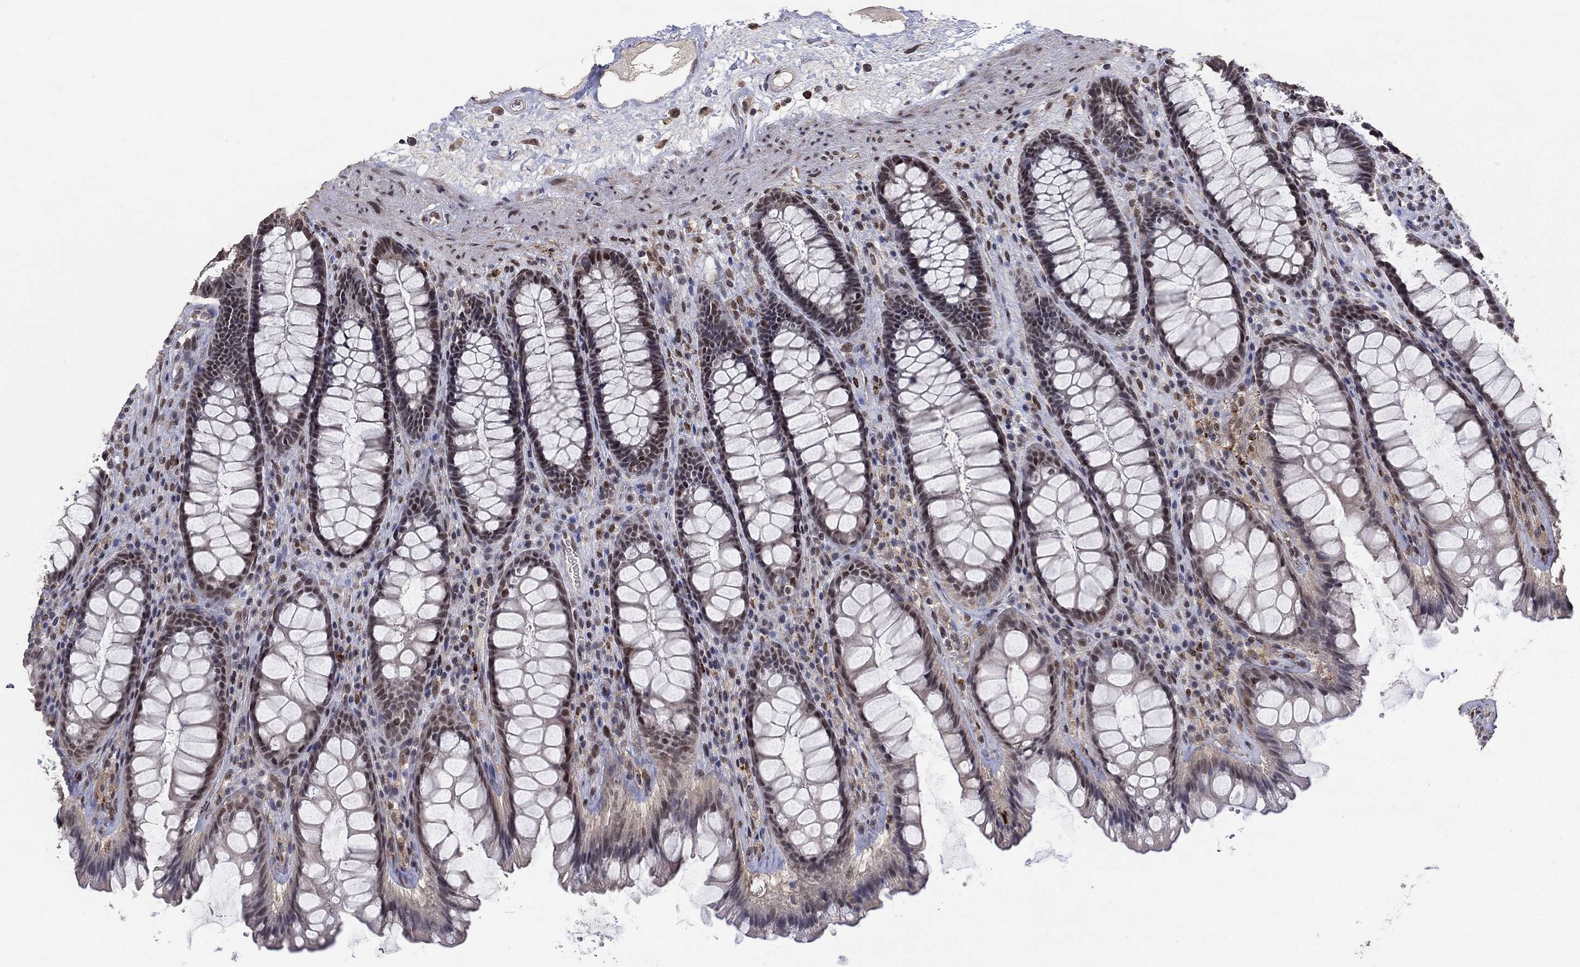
{"staining": {"intensity": "moderate", "quantity": "<25%", "location": "nuclear"}, "tissue": "rectum", "cell_type": "Glandular cells", "image_type": "normal", "snomed": [{"axis": "morphology", "description": "Normal tissue, NOS"}, {"axis": "topography", "description": "Rectum"}], "caption": "Immunohistochemistry histopathology image of benign rectum: human rectum stained using immunohistochemistry (IHC) shows low levels of moderate protein expression localized specifically in the nuclear of glandular cells, appearing as a nuclear brown color.", "gene": "GRIA3", "patient": {"sex": "male", "age": 72}}